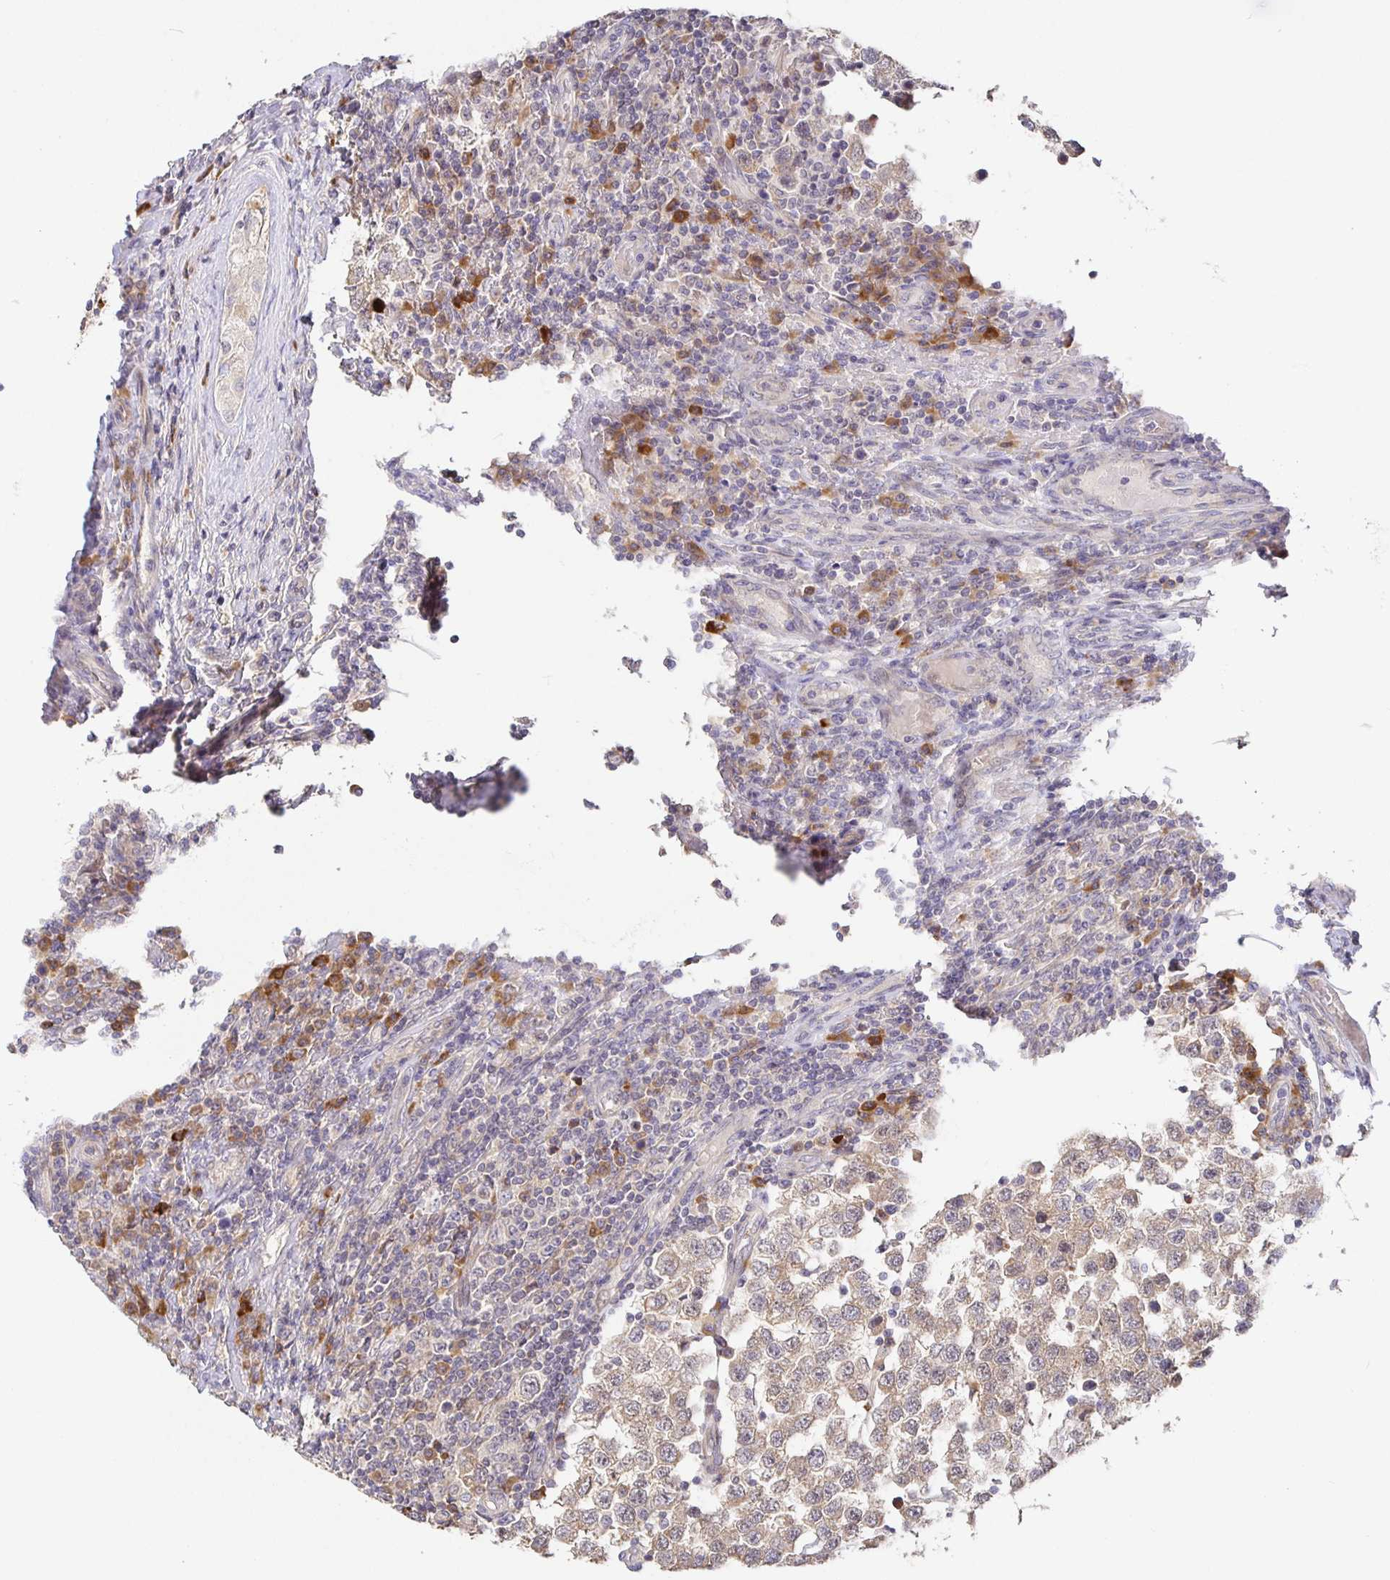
{"staining": {"intensity": "weak", "quantity": ">75%", "location": "cytoplasmic/membranous"}, "tissue": "testis cancer", "cell_type": "Tumor cells", "image_type": "cancer", "snomed": [{"axis": "morphology", "description": "Seminoma, NOS"}, {"axis": "topography", "description": "Testis"}], "caption": "This photomicrograph shows IHC staining of testis cancer, with low weak cytoplasmic/membranous positivity in about >75% of tumor cells.", "gene": "ZDHHC11", "patient": {"sex": "male", "age": 34}}